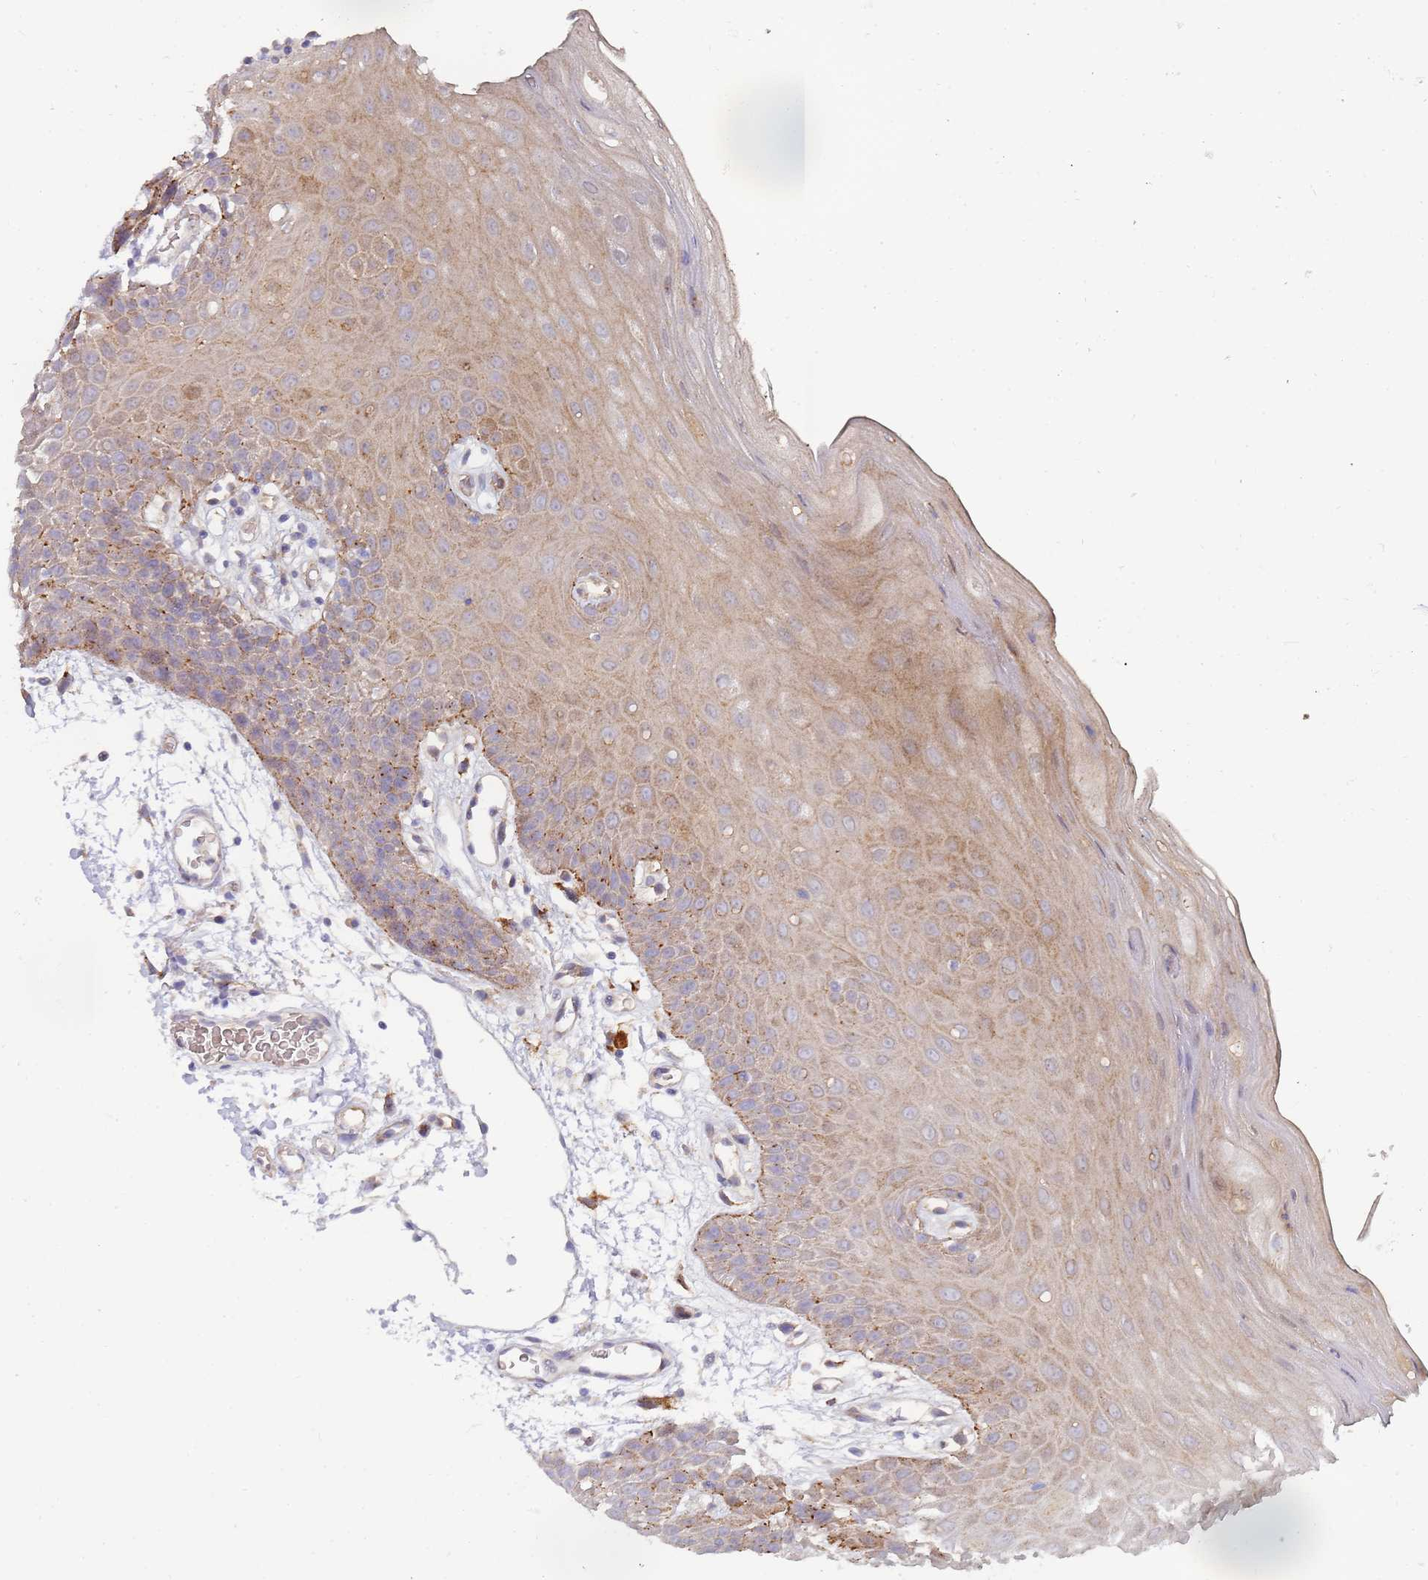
{"staining": {"intensity": "moderate", "quantity": "25%-75%", "location": "cytoplasmic/membranous"}, "tissue": "oral mucosa", "cell_type": "Squamous epithelial cells", "image_type": "normal", "snomed": [{"axis": "morphology", "description": "Normal tissue, NOS"}, {"axis": "topography", "description": "Oral tissue"}, {"axis": "topography", "description": "Tounge, NOS"}], "caption": "IHC micrograph of benign oral mucosa: human oral mucosa stained using IHC exhibits medium levels of moderate protein expression localized specifically in the cytoplasmic/membranous of squamous epithelial cells, appearing as a cytoplasmic/membranous brown color.", "gene": "ABCB6", "patient": {"sex": "female", "age": 59}}